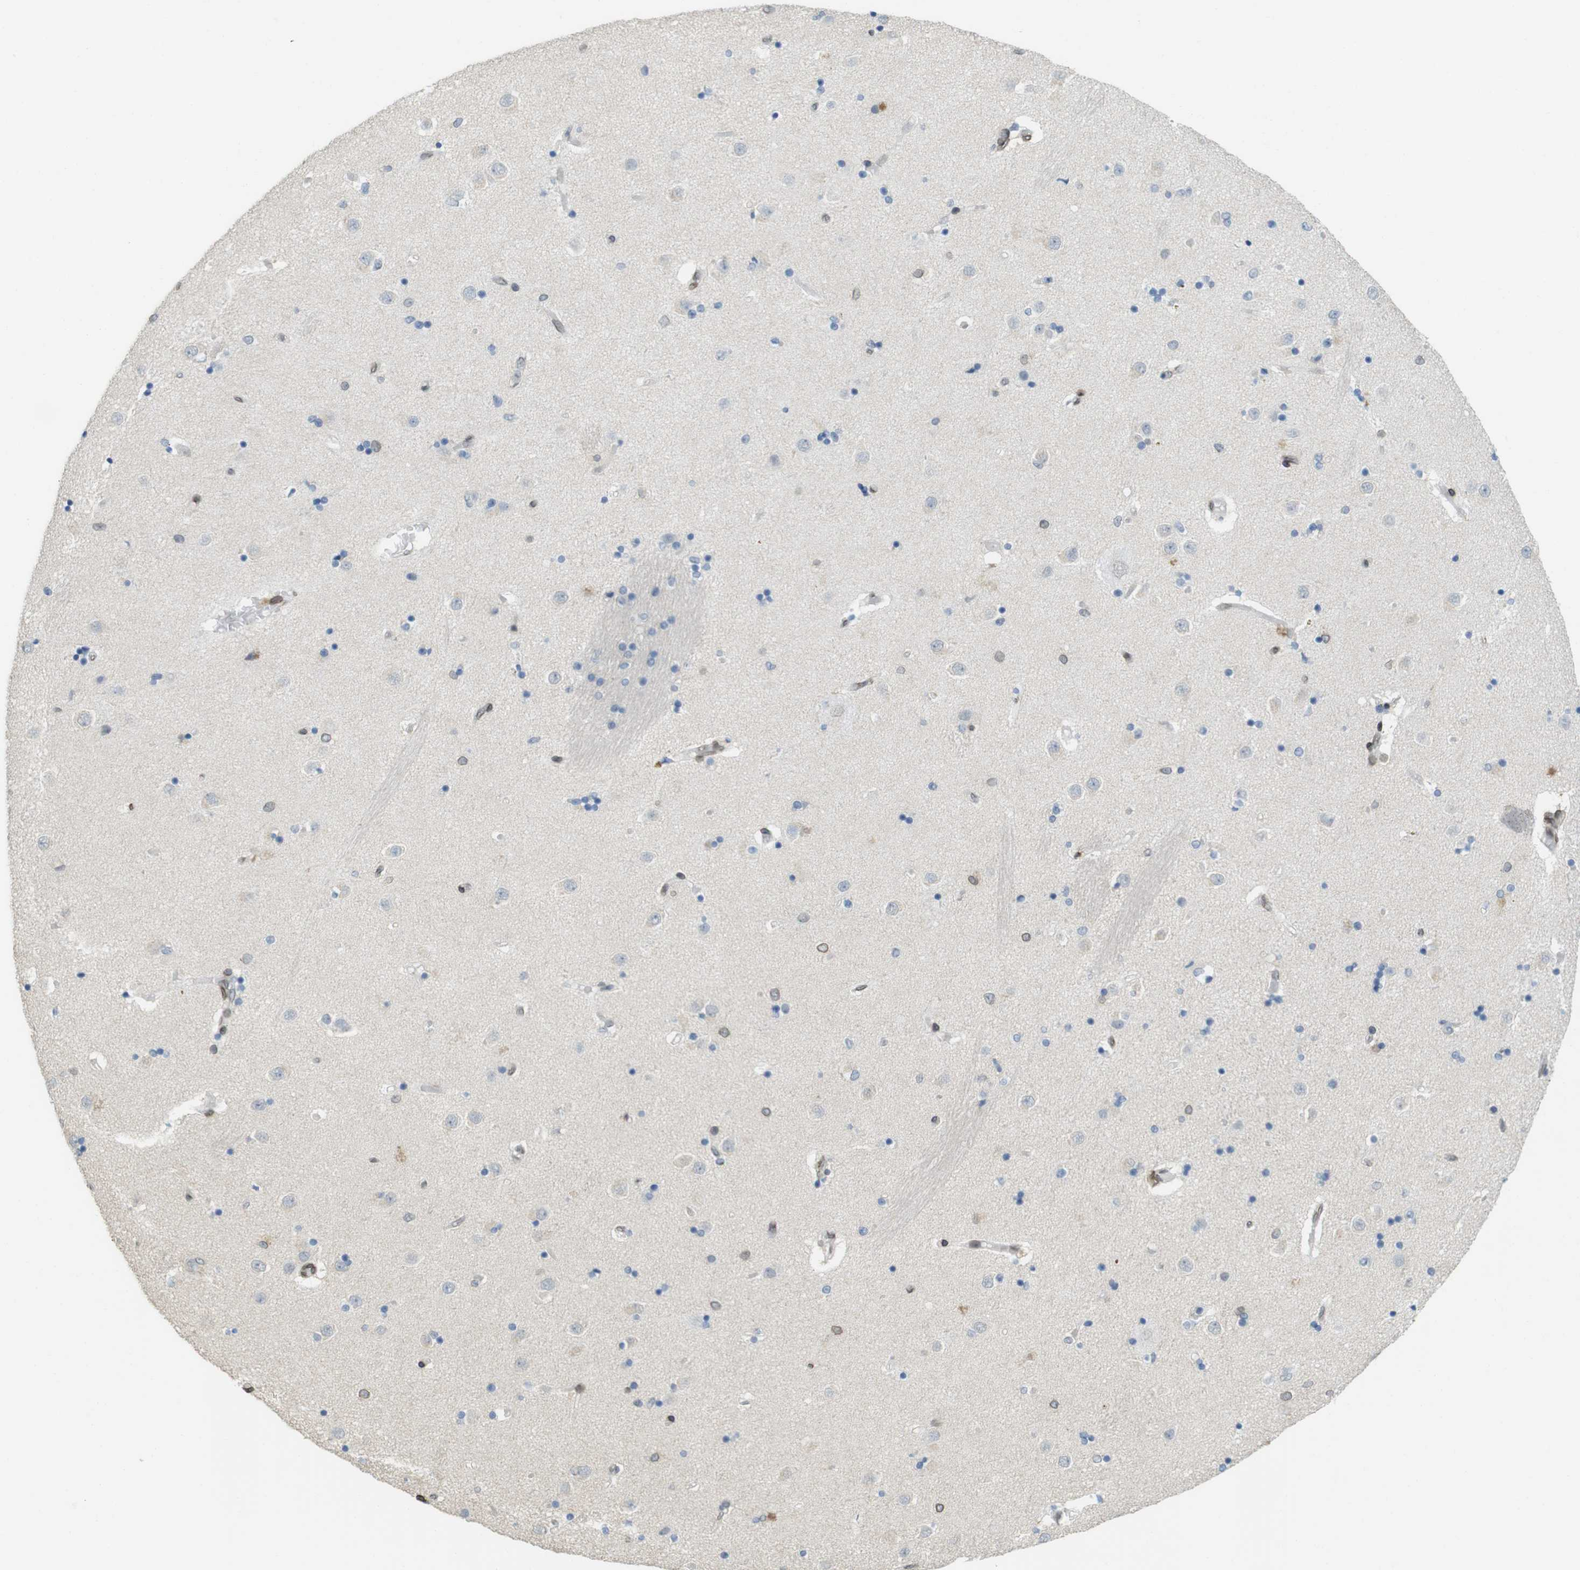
{"staining": {"intensity": "weak", "quantity": "<25%", "location": "cytoplasmic/membranous,nuclear"}, "tissue": "caudate", "cell_type": "Glial cells", "image_type": "normal", "snomed": [{"axis": "morphology", "description": "Normal tissue, NOS"}, {"axis": "topography", "description": "Lateral ventricle wall"}], "caption": "The image displays no staining of glial cells in unremarkable caudate. (Brightfield microscopy of DAB immunohistochemistry at high magnification).", "gene": "ARL6IP6", "patient": {"sex": "female", "age": 54}}